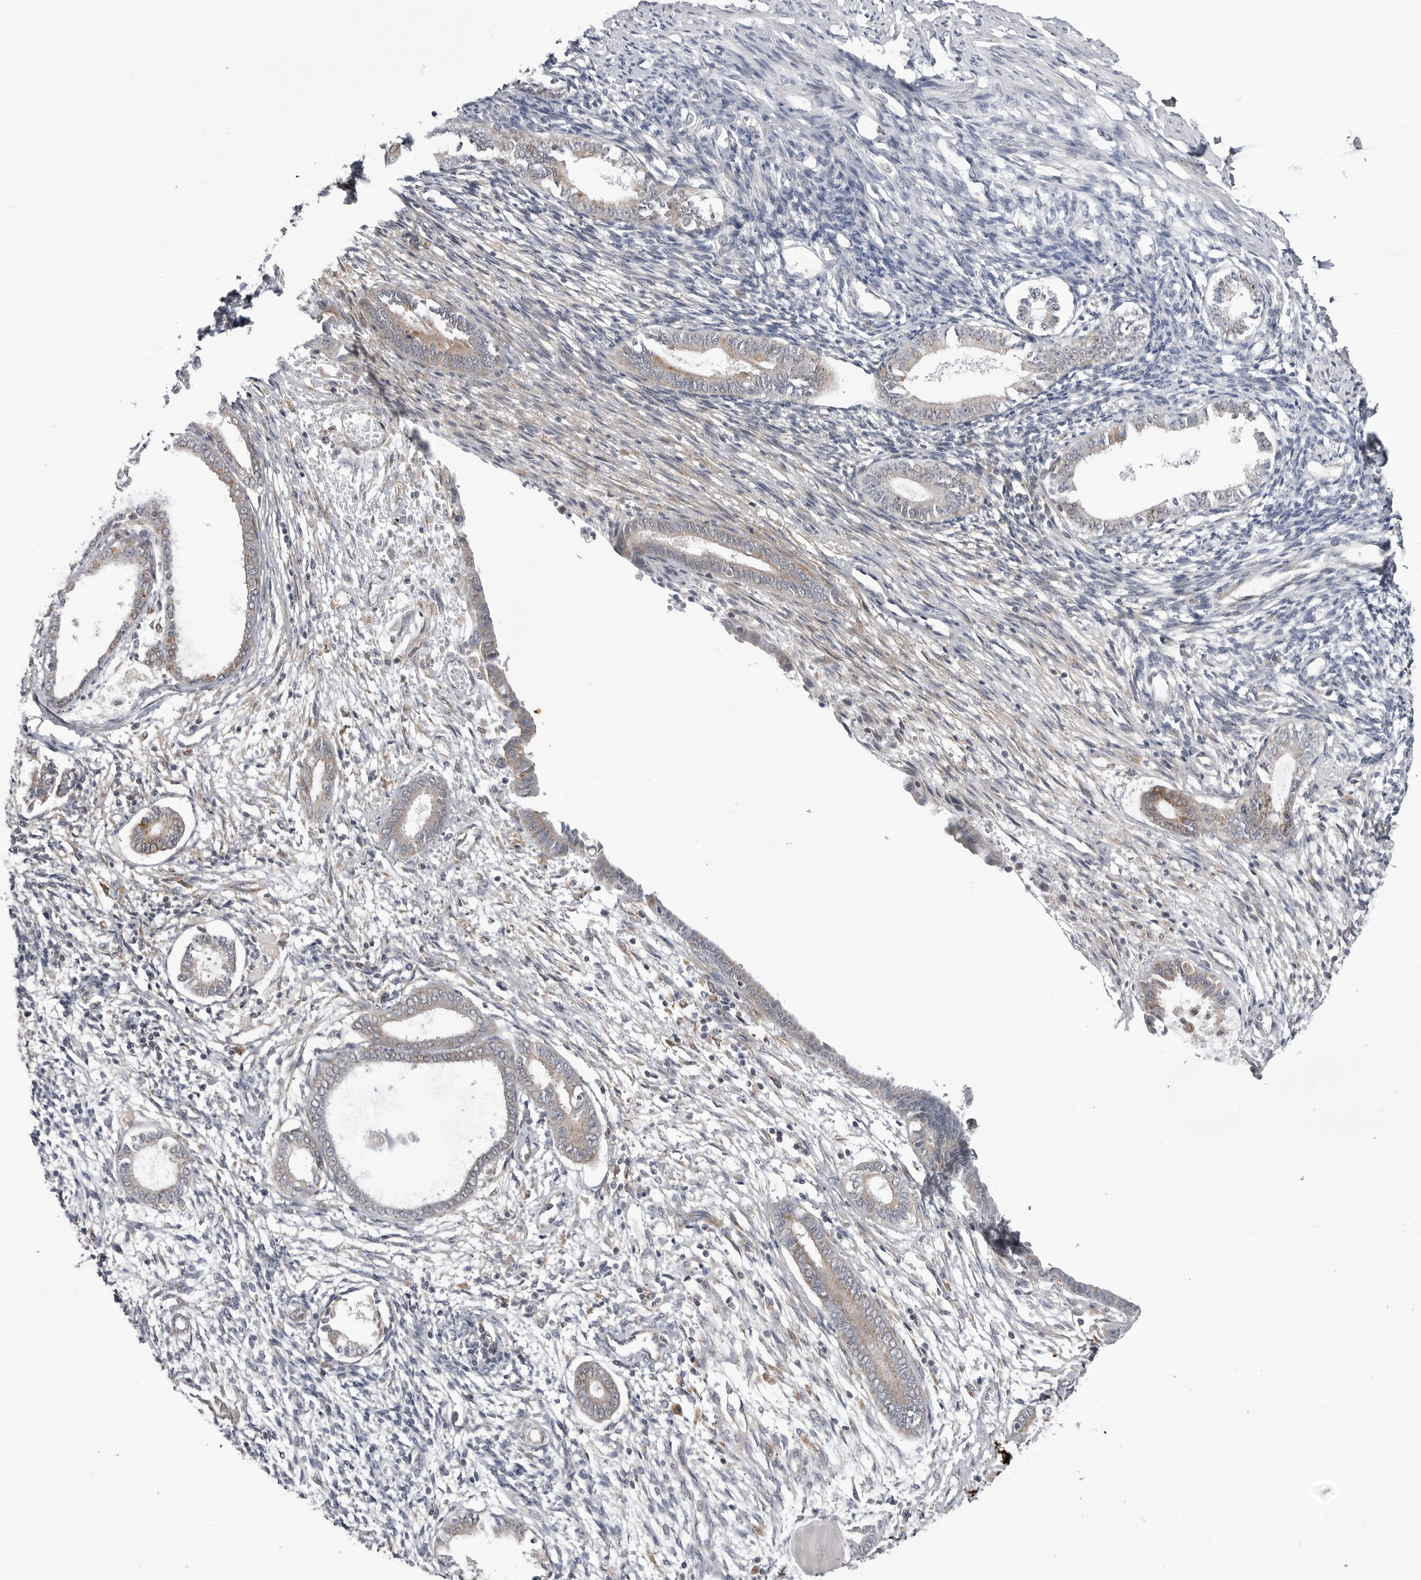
{"staining": {"intensity": "negative", "quantity": "none", "location": "none"}, "tissue": "endometrium", "cell_type": "Cells in endometrial stroma", "image_type": "normal", "snomed": [{"axis": "morphology", "description": "Normal tissue, NOS"}, {"axis": "topography", "description": "Endometrium"}], "caption": "Protein analysis of unremarkable endometrium demonstrates no significant staining in cells in endometrial stroma.", "gene": "CCDC18", "patient": {"sex": "female", "age": 56}}